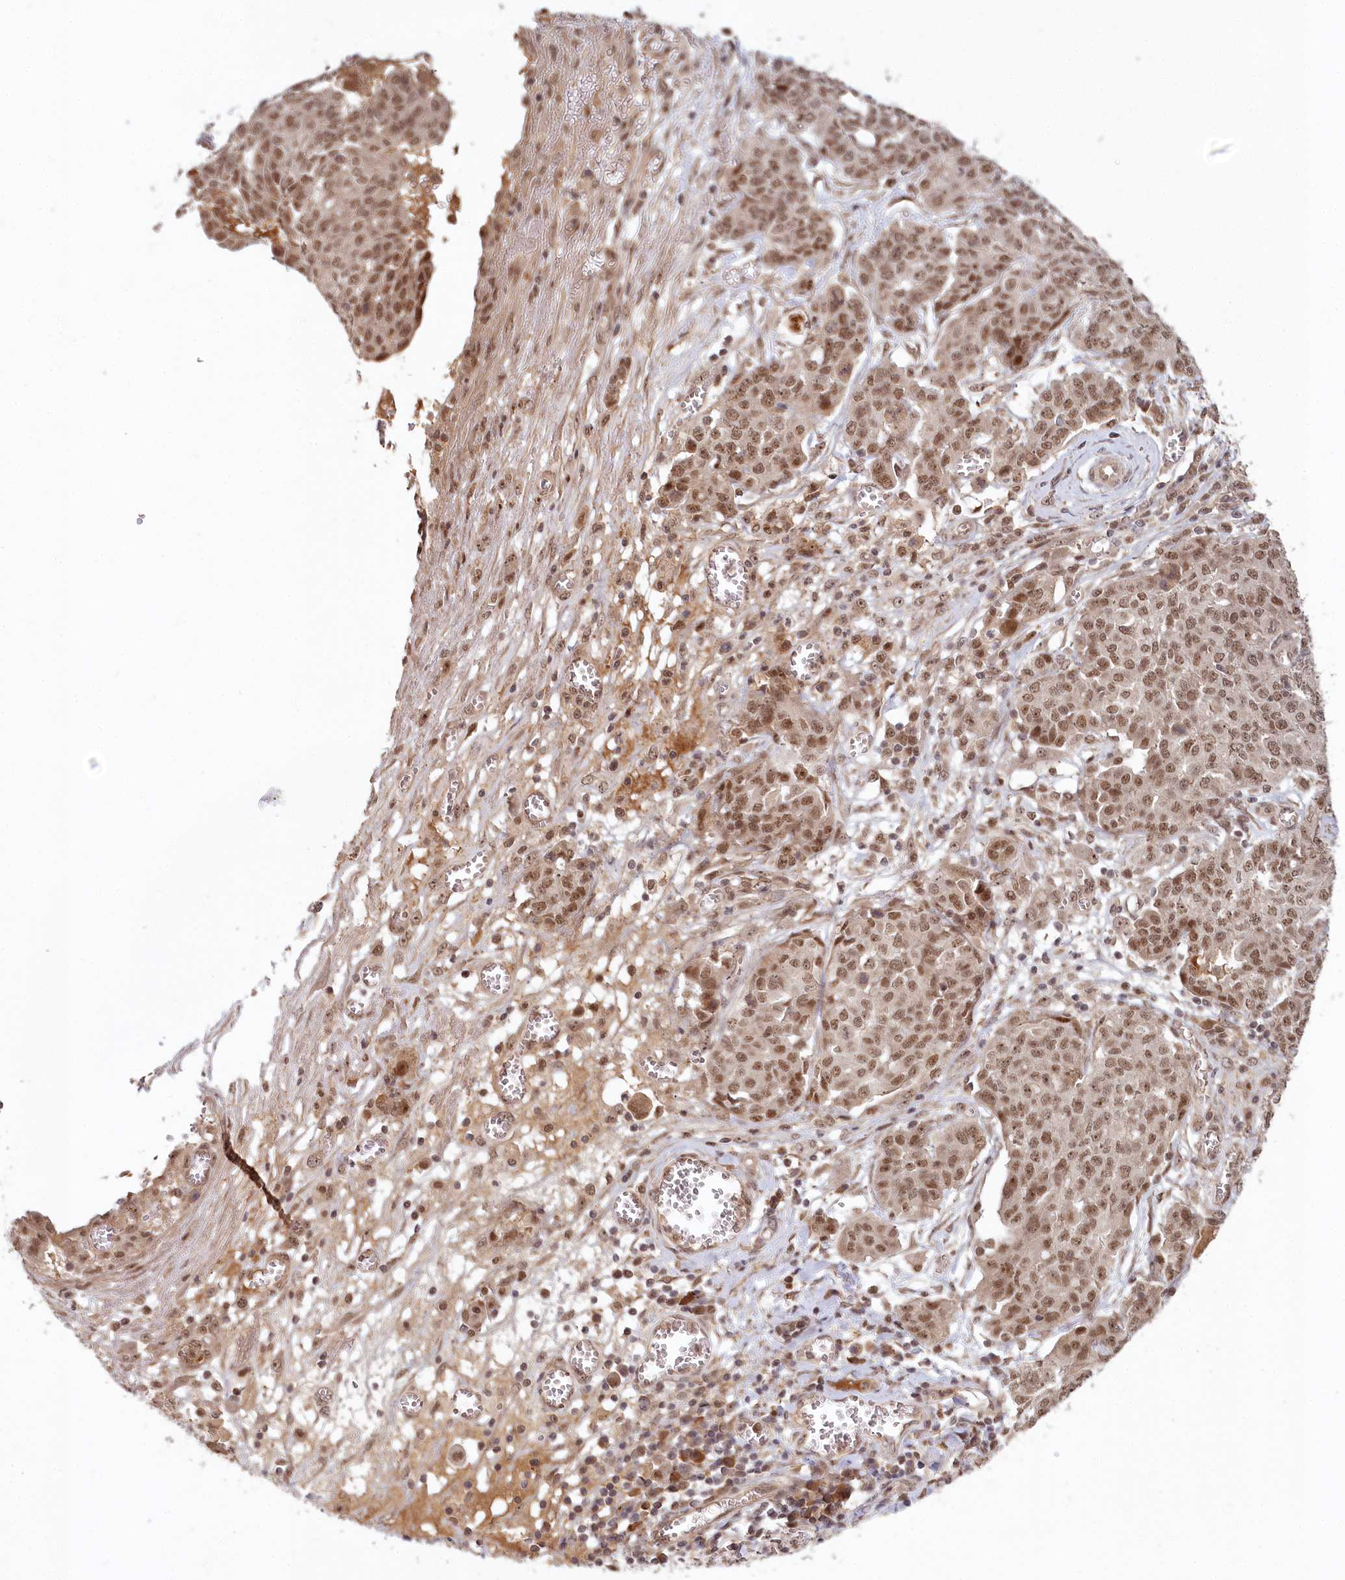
{"staining": {"intensity": "moderate", "quantity": ">75%", "location": "nuclear"}, "tissue": "ovarian cancer", "cell_type": "Tumor cells", "image_type": "cancer", "snomed": [{"axis": "morphology", "description": "Cystadenocarcinoma, serous, NOS"}, {"axis": "topography", "description": "Soft tissue"}, {"axis": "topography", "description": "Ovary"}], "caption": "Immunohistochemistry (IHC) (DAB) staining of ovarian cancer exhibits moderate nuclear protein positivity in approximately >75% of tumor cells.", "gene": "WAPL", "patient": {"sex": "female", "age": 57}}